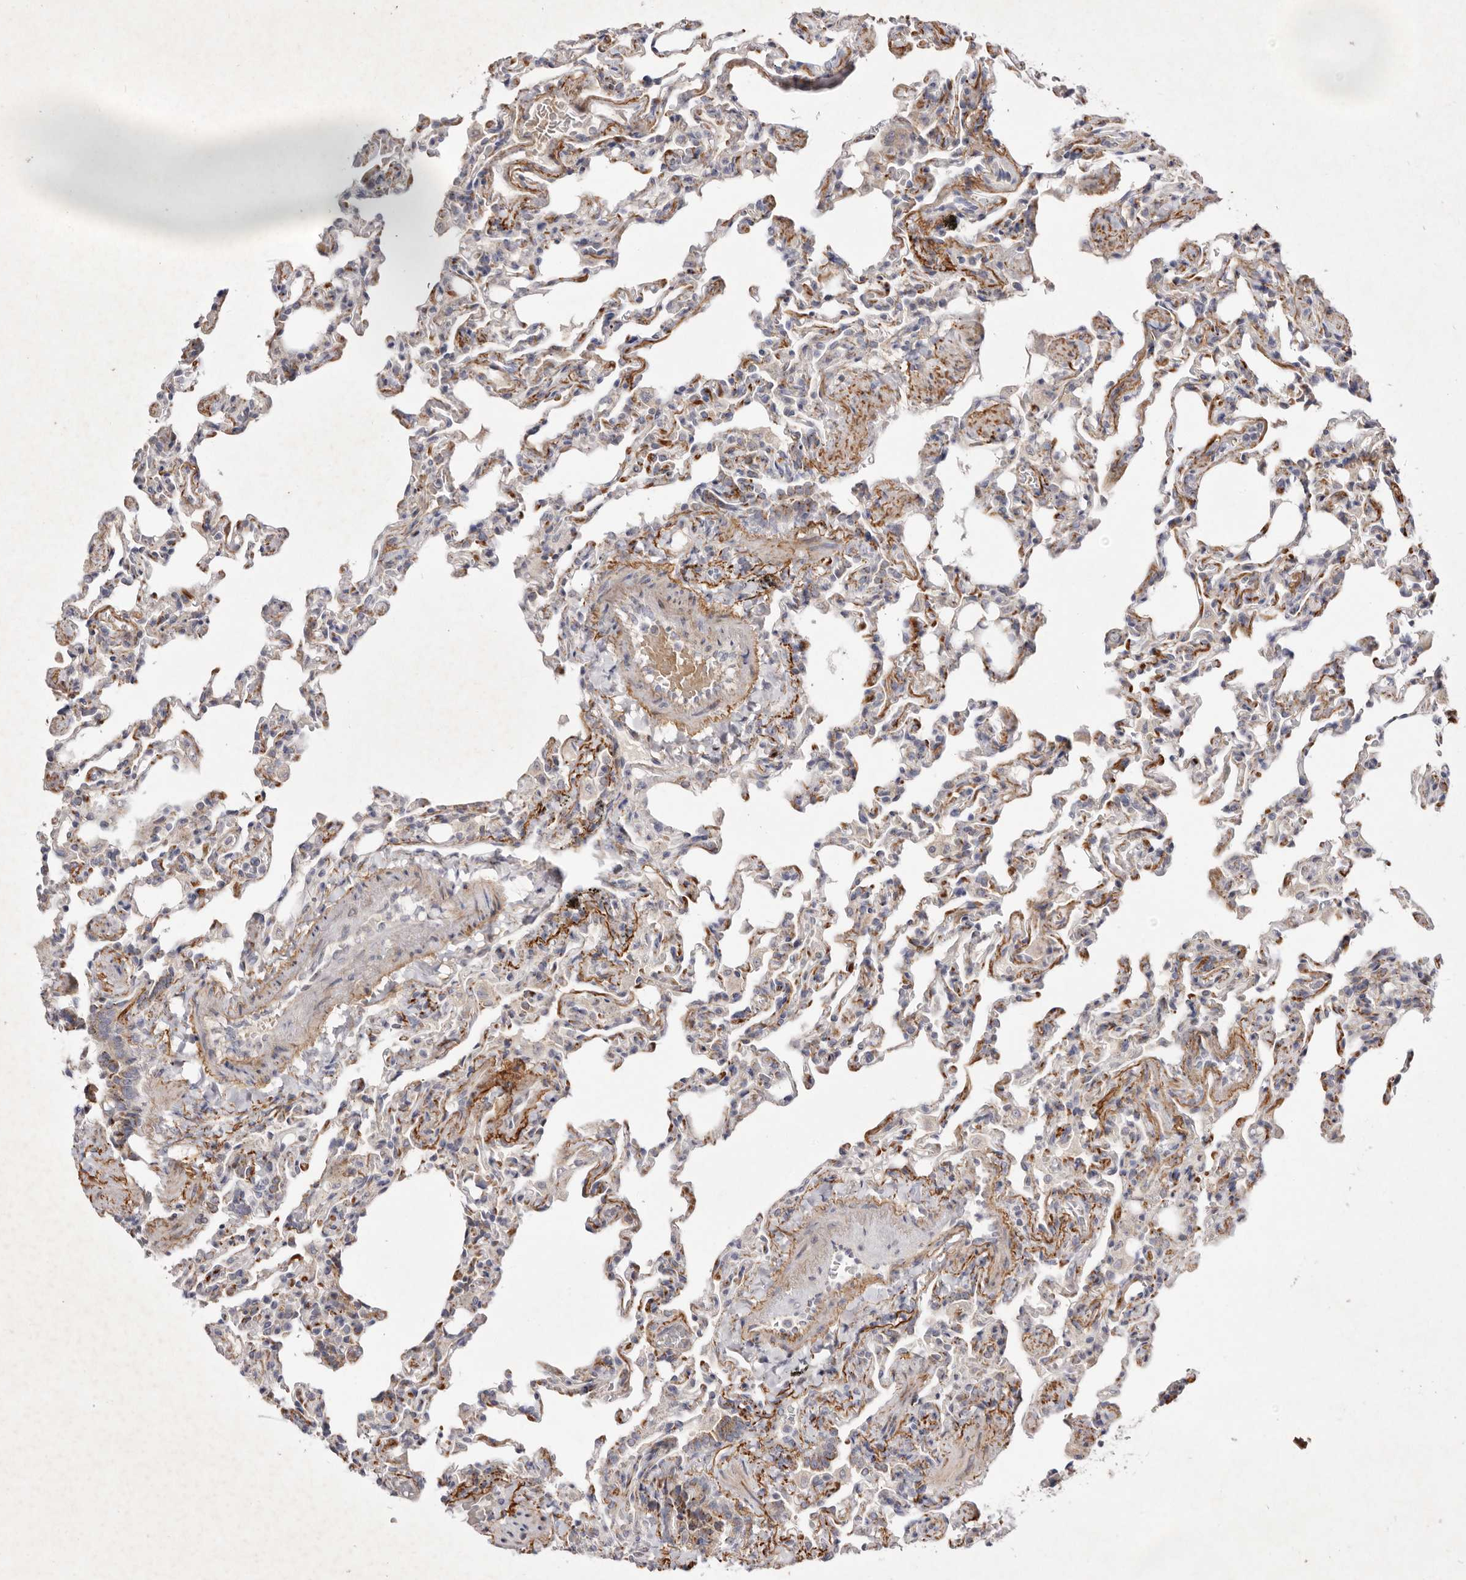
{"staining": {"intensity": "moderate", "quantity": "<25%", "location": "cytoplasmic/membranous"}, "tissue": "lung", "cell_type": "Alveolar cells", "image_type": "normal", "snomed": [{"axis": "morphology", "description": "Normal tissue, NOS"}, {"axis": "topography", "description": "Lung"}], "caption": "High-power microscopy captured an immunohistochemistry (IHC) micrograph of normal lung, revealing moderate cytoplasmic/membranous staining in approximately <25% of alveolar cells.", "gene": "USP24", "patient": {"sex": "male", "age": 20}}